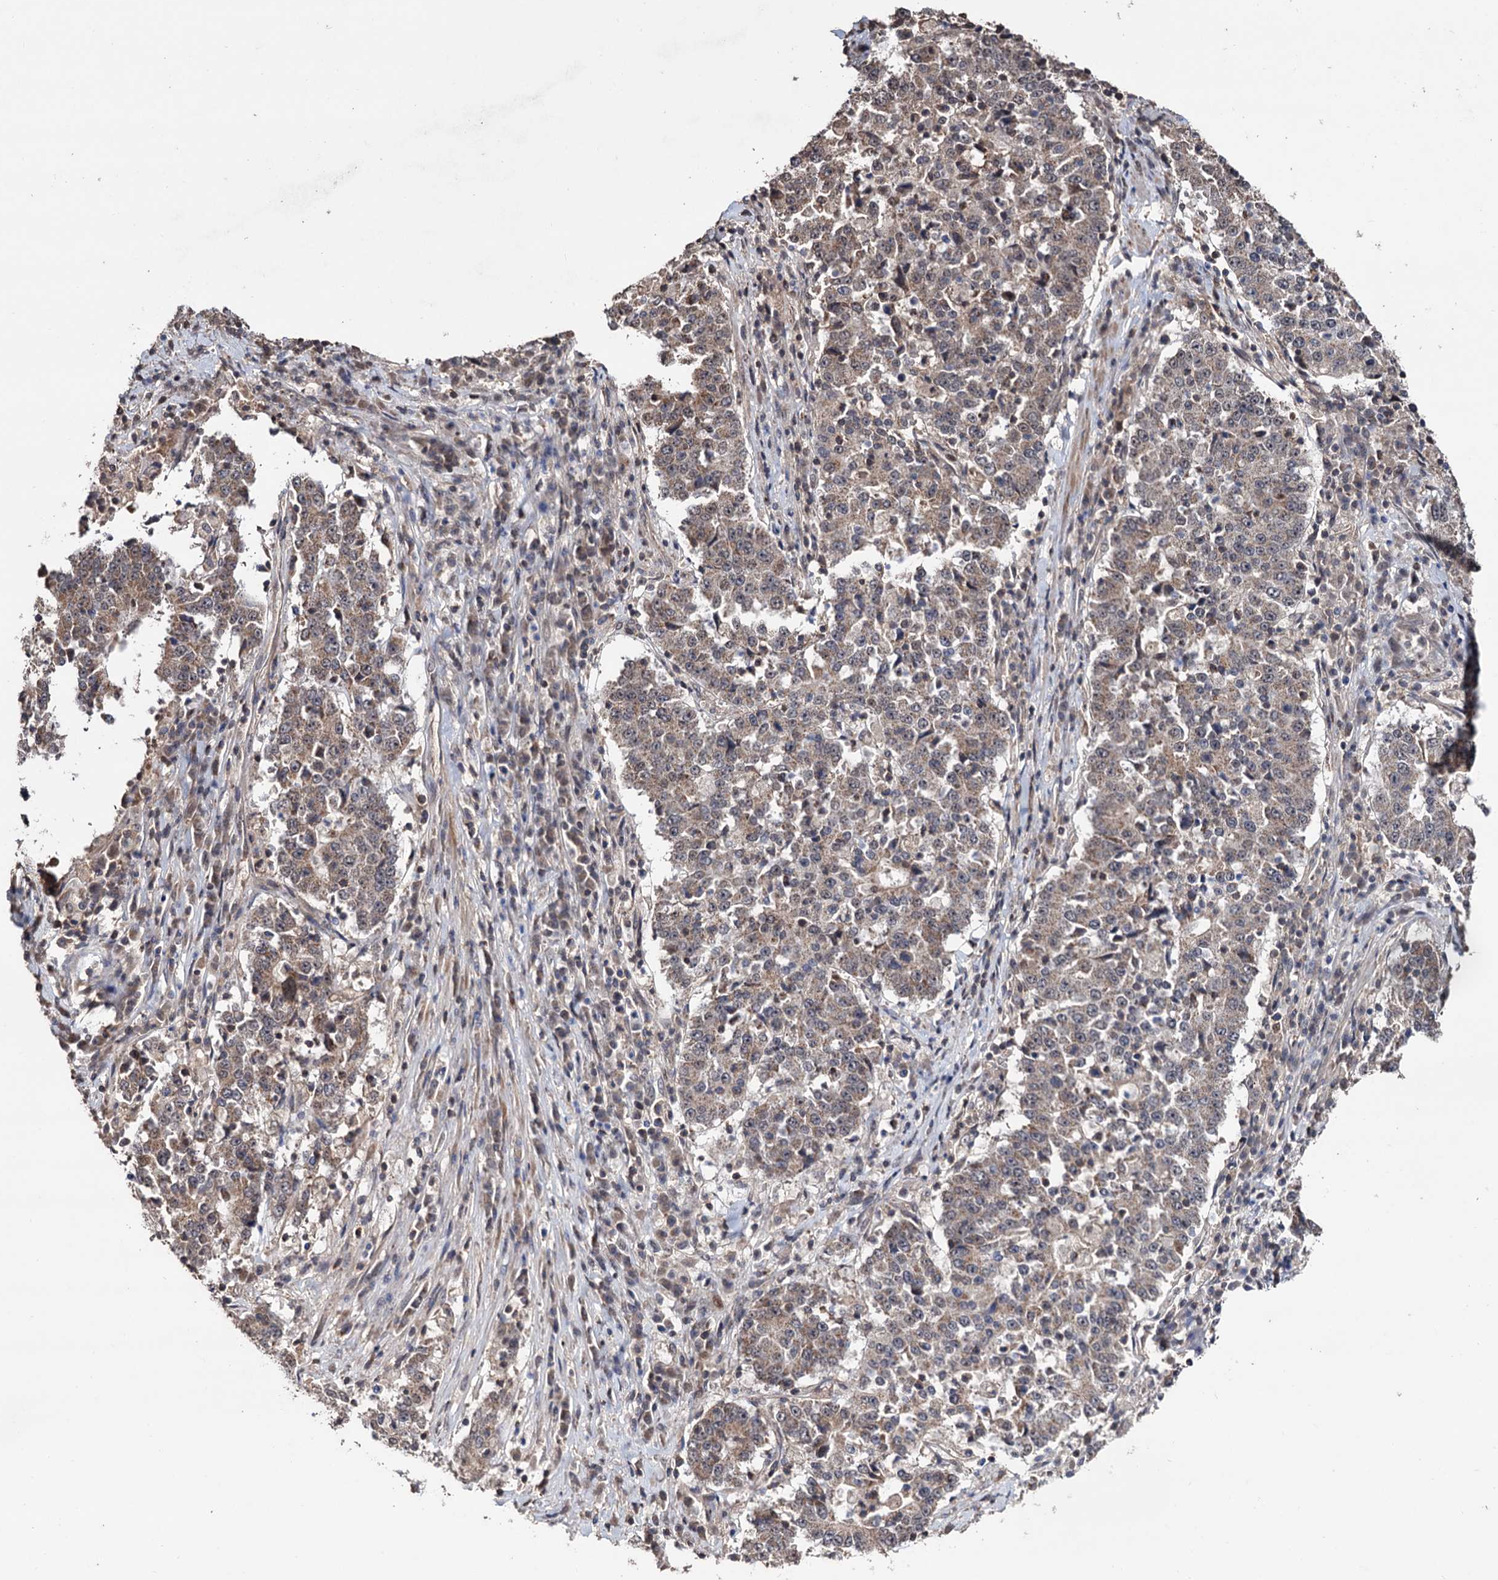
{"staining": {"intensity": "weak", "quantity": ">75%", "location": "cytoplasmic/membranous"}, "tissue": "stomach cancer", "cell_type": "Tumor cells", "image_type": "cancer", "snomed": [{"axis": "morphology", "description": "Adenocarcinoma, NOS"}, {"axis": "topography", "description": "Stomach"}], "caption": "An image of human stomach adenocarcinoma stained for a protein exhibits weak cytoplasmic/membranous brown staining in tumor cells.", "gene": "KLF5", "patient": {"sex": "male", "age": 59}}